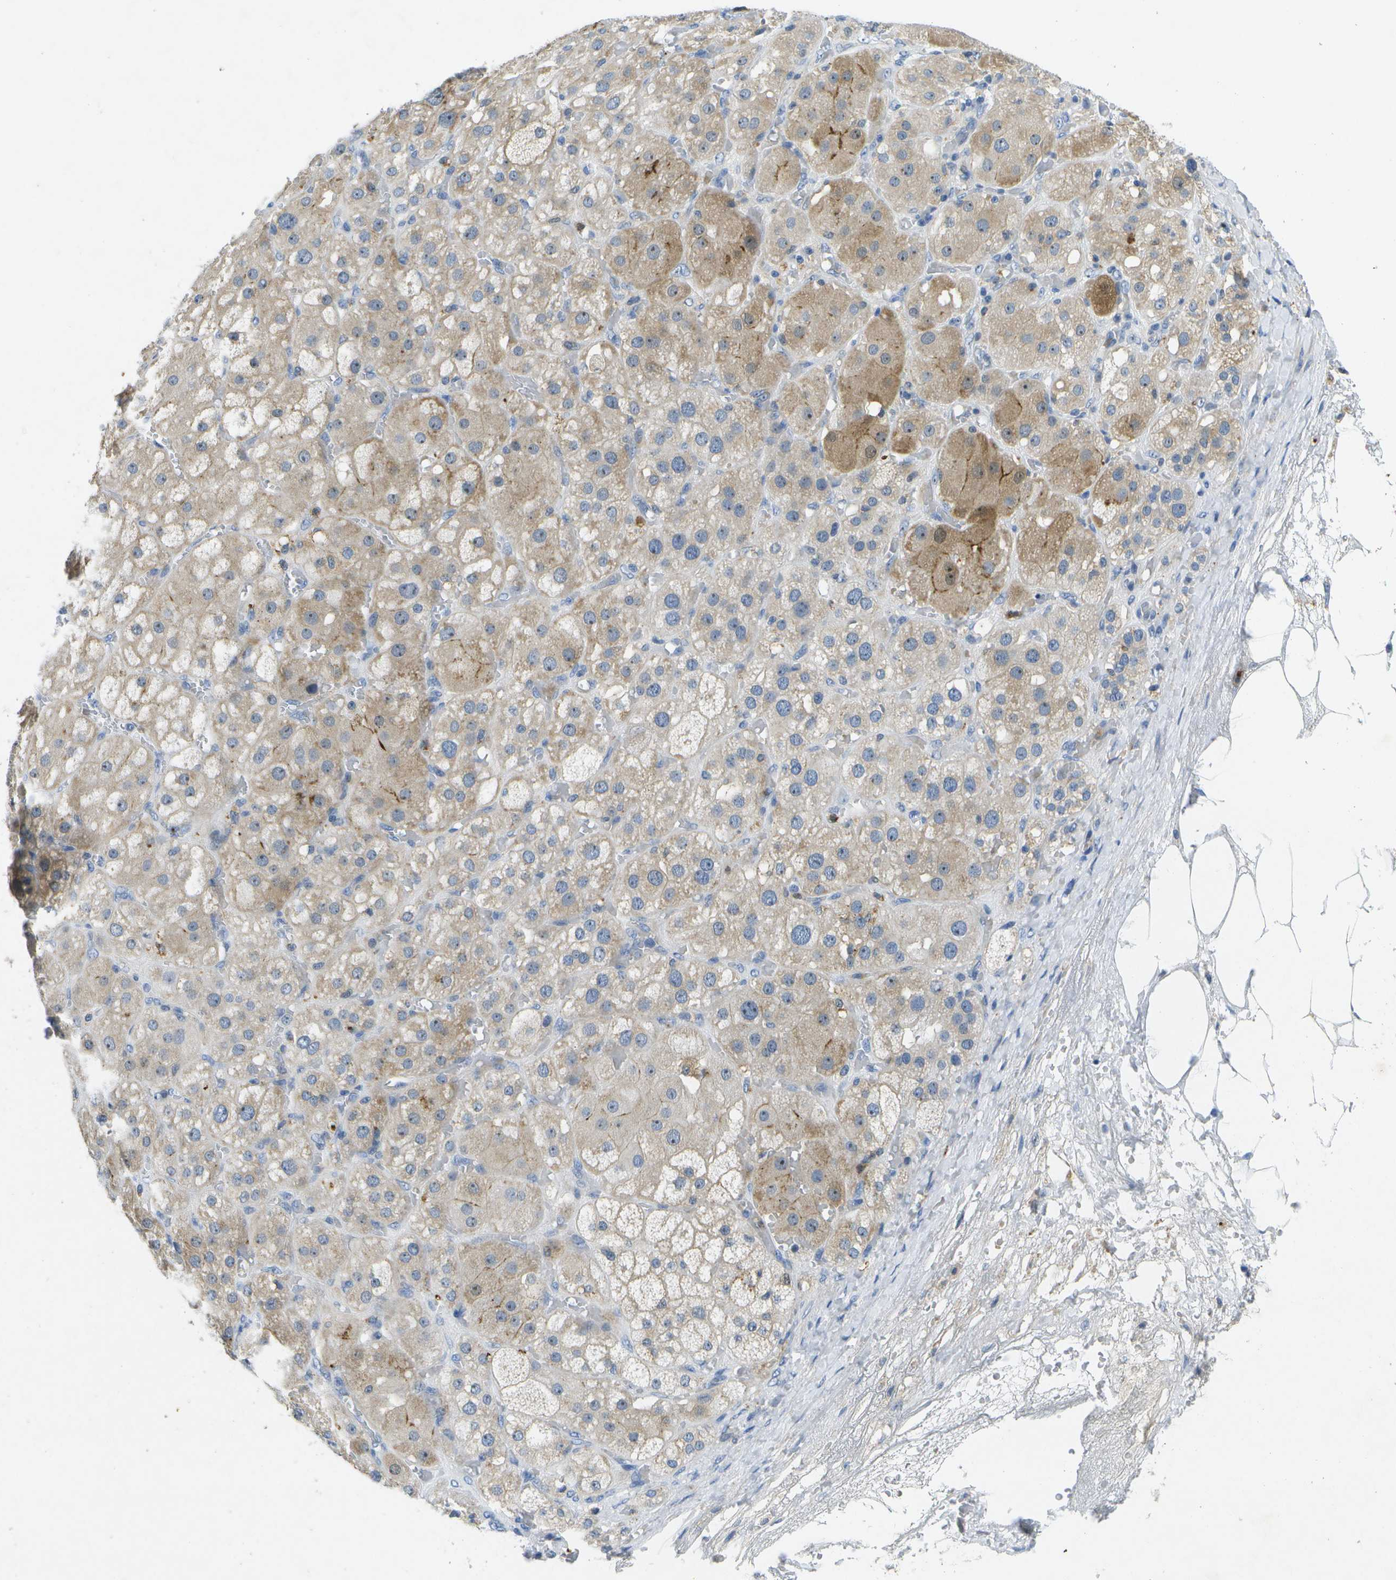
{"staining": {"intensity": "moderate", "quantity": "<25%", "location": "cytoplasmic/membranous,nuclear"}, "tissue": "adrenal gland", "cell_type": "Glandular cells", "image_type": "normal", "snomed": [{"axis": "morphology", "description": "Normal tissue, NOS"}, {"axis": "topography", "description": "Adrenal gland"}], "caption": "Adrenal gland stained with DAB IHC shows low levels of moderate cytoplasmic/membranous,nuclear positivity in about <25% of glandular cells. Using DAB (3,3'-diaminobenzidine) (brown) and hematoxylin (blue) stains, captured at high magnification using brightfield microscopy.", "gene": "LIPG", "patient": {"sex": "female", "age": 47}}